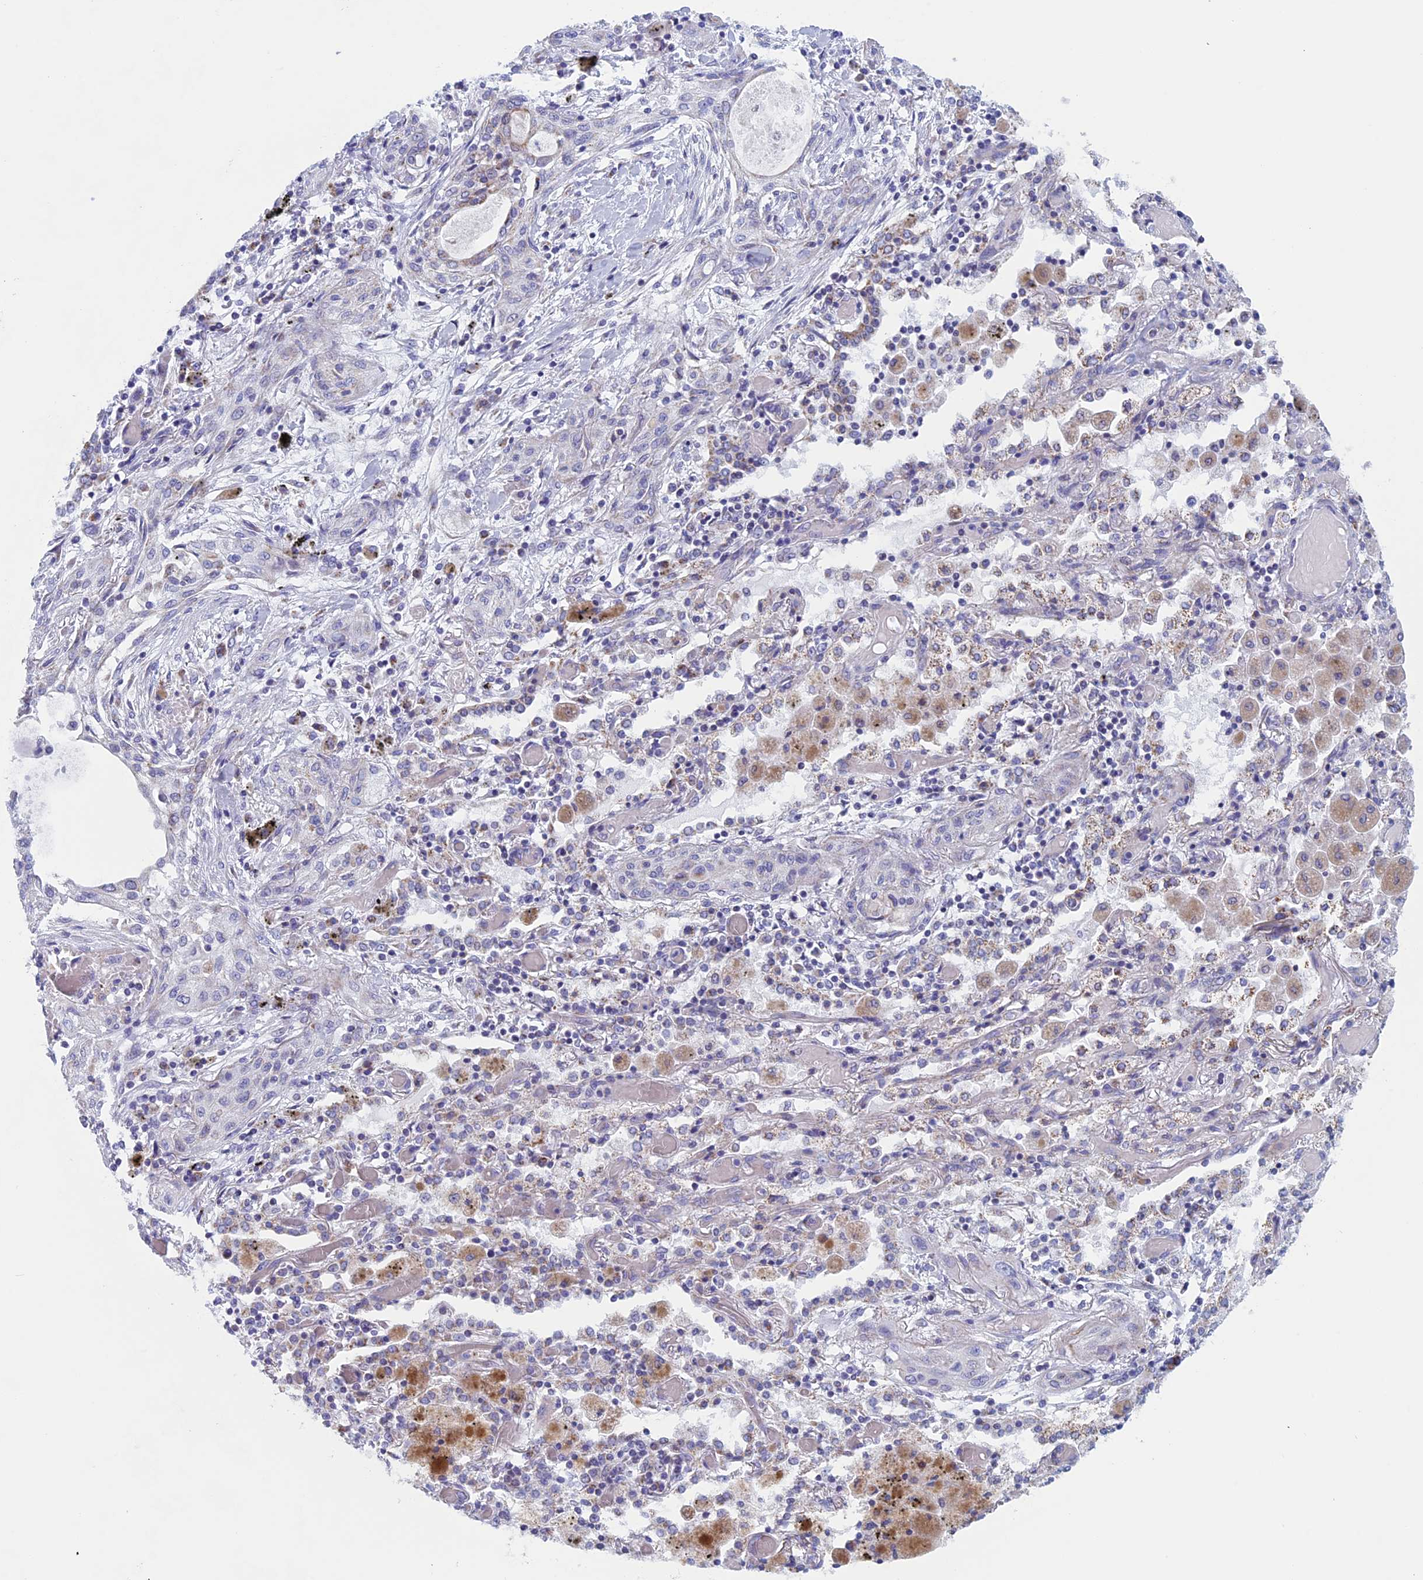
{"staining": {"intensity": "negative", "quantity": "none", "location": "none"}, "tissue": "lung cancer", "cell_type": "Tumor cells", "image_type": "cancer", "snomed": [{"axis": "morphology", "description": "Squamous cell carcinoma, NOS"}, {"axis": "topography", "description": "Lung"}], "caption": "A high-resolution micrograph shows immunohistochemistry staining of lung cancer, which demonstrates no significant staining in tumor cells. (Immunohistochemistry, brightfield microscopy, high magnification).", "gene": "NDUFB9", "patient": {"sex": "female", "age": 47}}